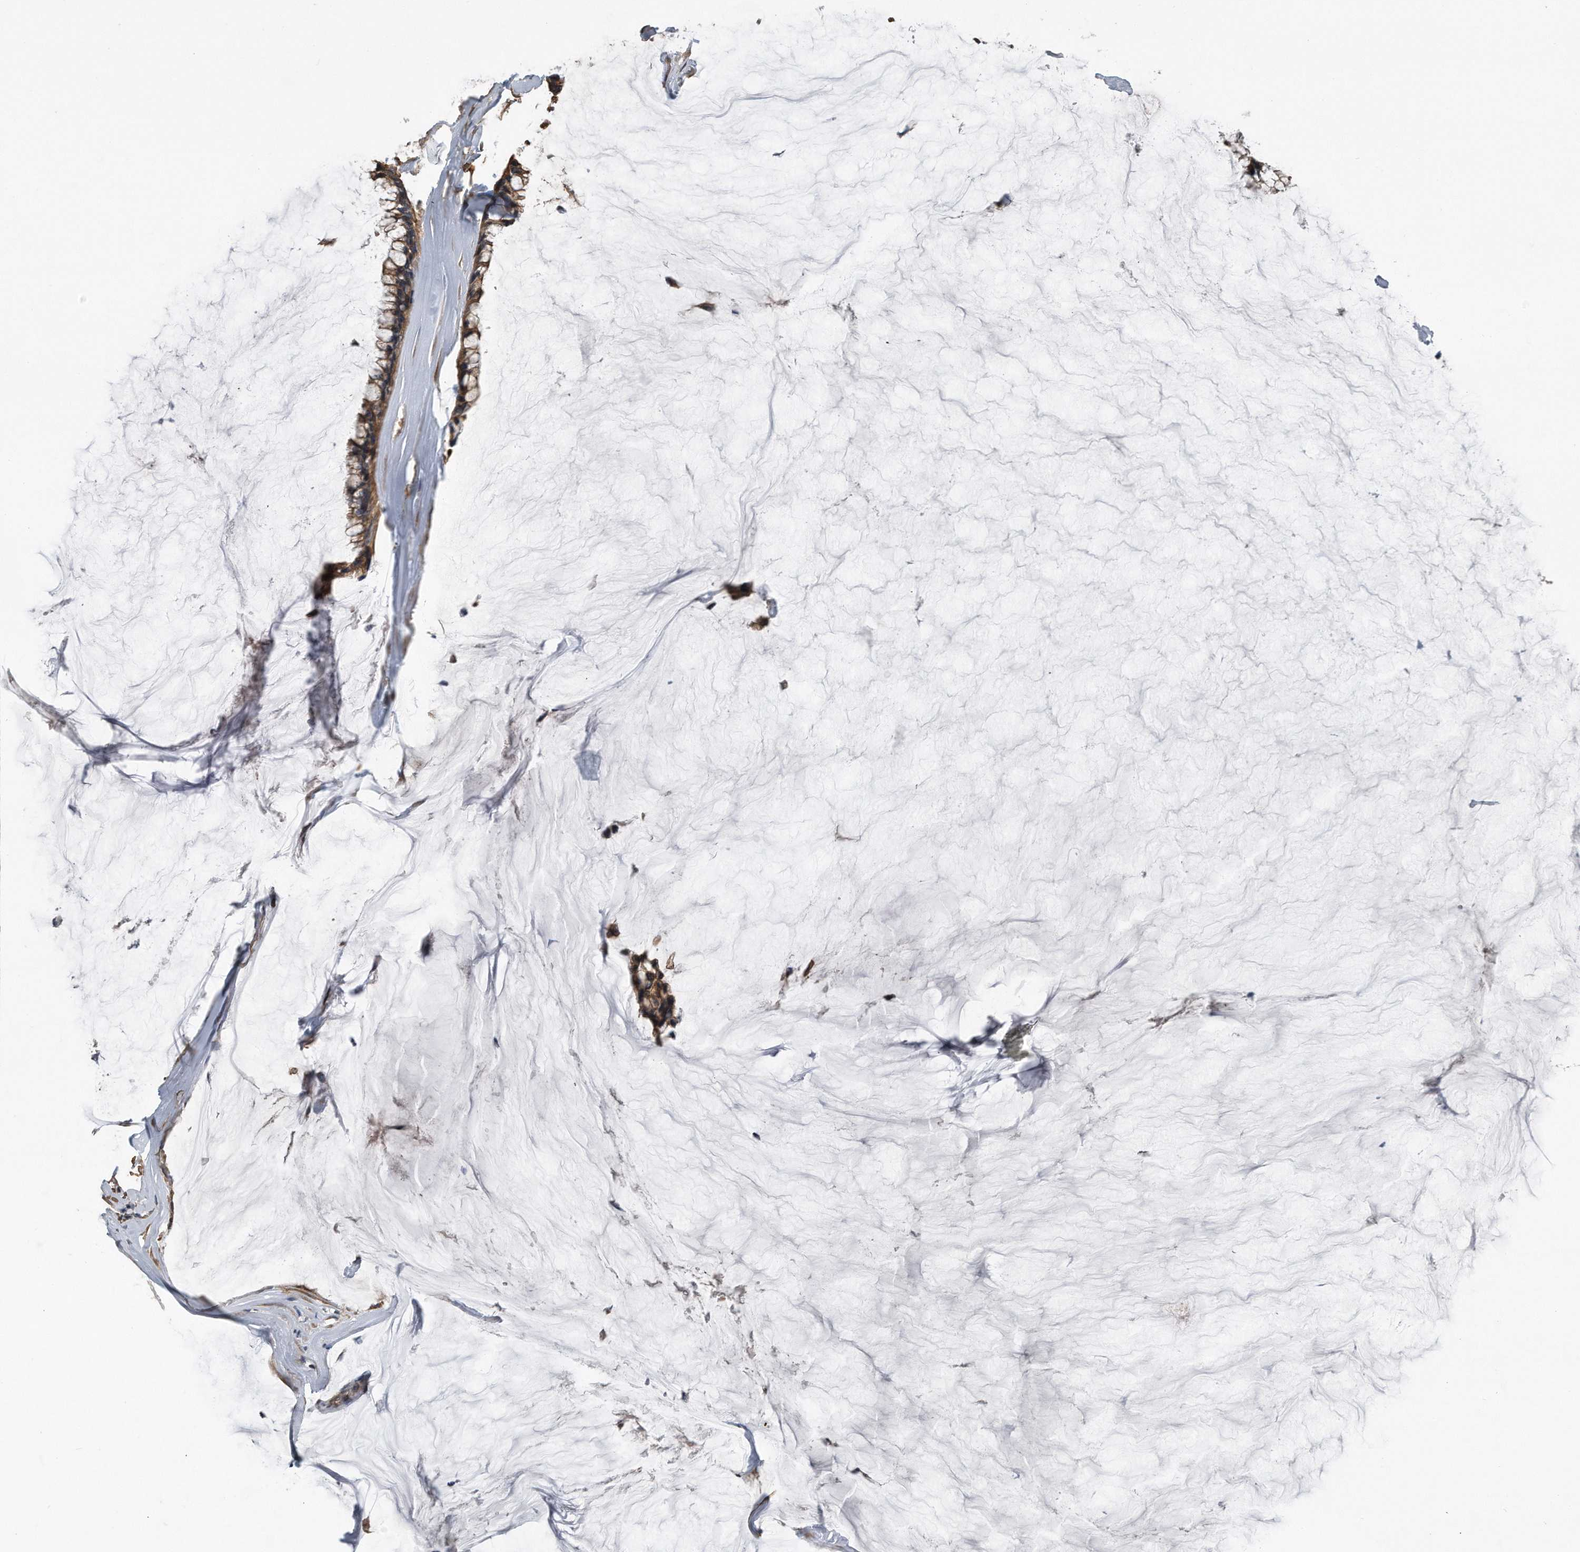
{"staining": {"intensity": "moderate", "quantity": ">75%", "location": "cytoplasmic/membranous"}, "tissue": "ovarian cancer", "cell_type": "Tumor cells", "image_type": "cancer", "snomed": [{"axis": "morphology", "description": "Cystadenocarcinoma, mucinous, NOS"}, {"axis": "topography", "description": "Ovary"}], "caption": "Brown immunohistochemical staining in human ovarian cancer (mucinous cystadenocarcinoma) shows moderate cytoplasmic/membranous expression in approximately >75% of tumor cells.", "gene": "ZNF79", "patient": {"sex": "female", "age": 39}}